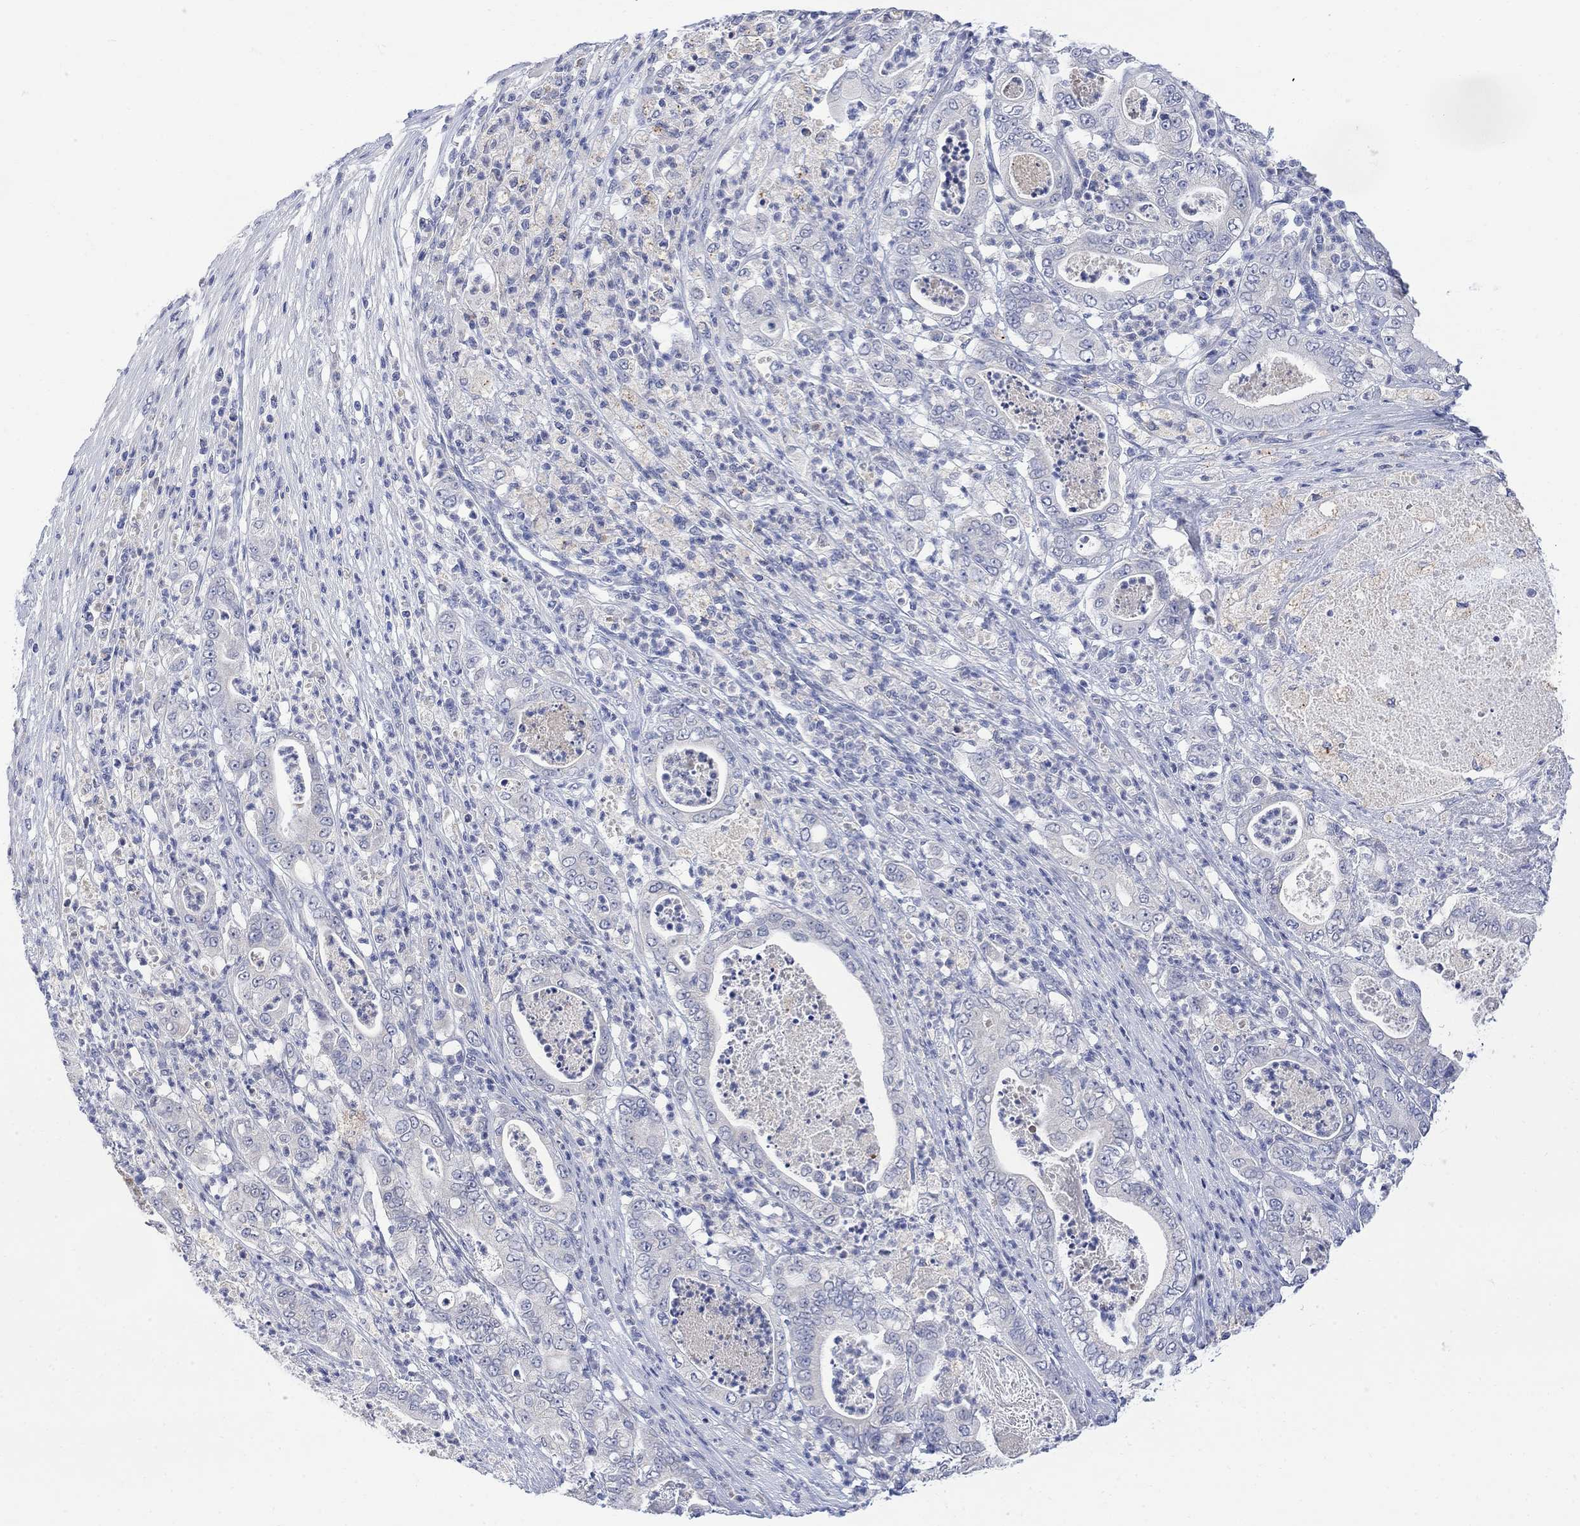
{"staining": {"intensity": "negative", "quantity": "none", "location": "none"}, "tissue": "pancreatic cancer", "cell_type": "Tumor cells", "image_type": "cancer", "snomed": [{"axis": "morphology", "description": "Adenocarcinoma, NOS"}, {"axis": "topography", "description": "Pancreas"}], "caption": "A high-resolution image shows immunohistochemistry staining of pancreatic cancer, which shows no significant staining in tumor cells.", "gene": "FBP2", "patient": {"sex": "male", "age": 71}}